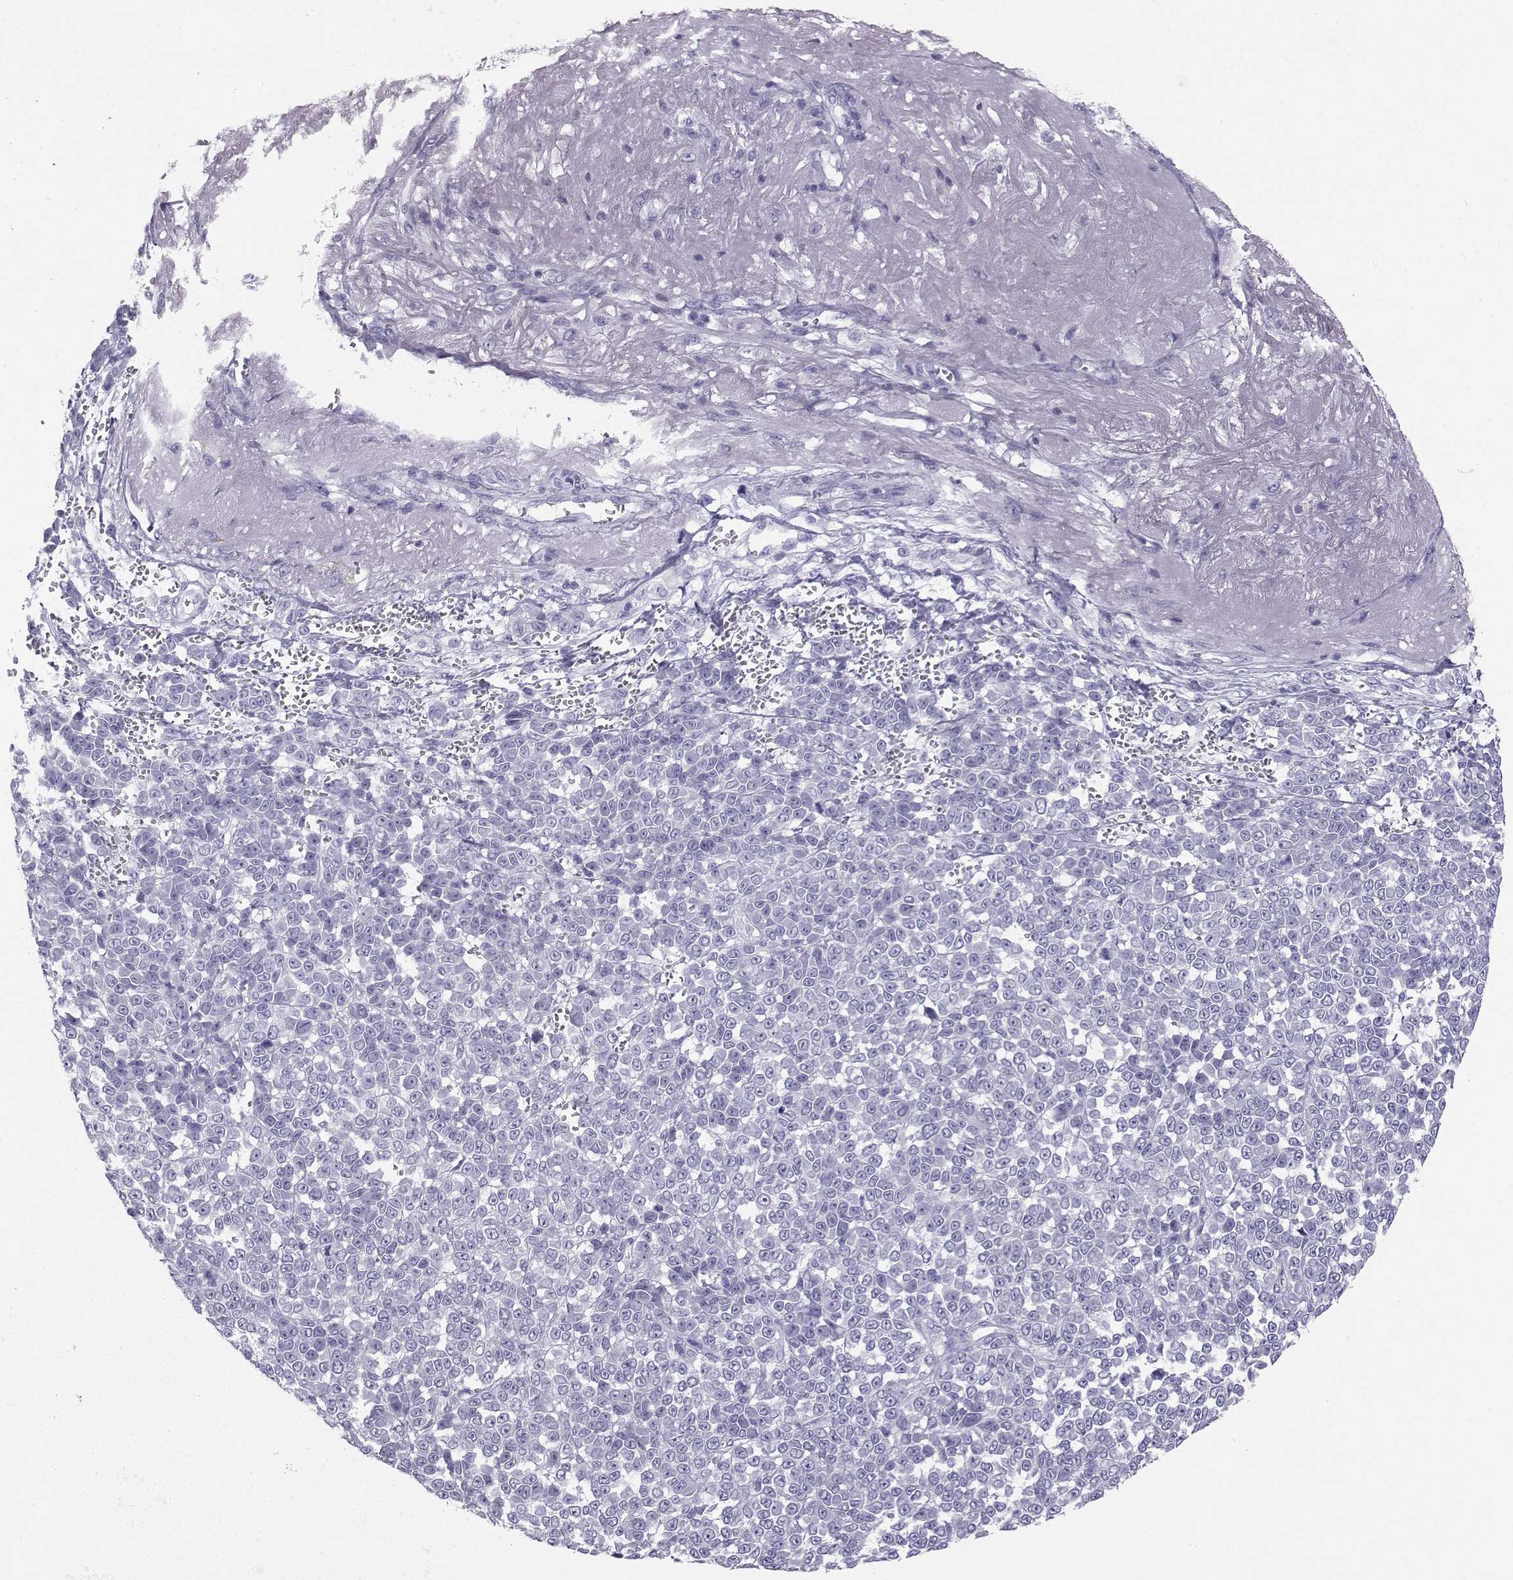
{"staining": {"intensity": "negative", "quantity": "none", "location": "none"}, "tissue": "melanoma", "cell_type": "Tumor cells", "image_type": "cancer", "snomed": [{"axis": "morphology", "description": "Malignant melanoma, NOS"}, {"axis": "topography", "description": "Skin"}], "caption": "Melanoma stained for a protein using IHC reveals no positivity tumor cells.", "gene": "NEFL", "patient": {"sex": "female", "age": 95}}